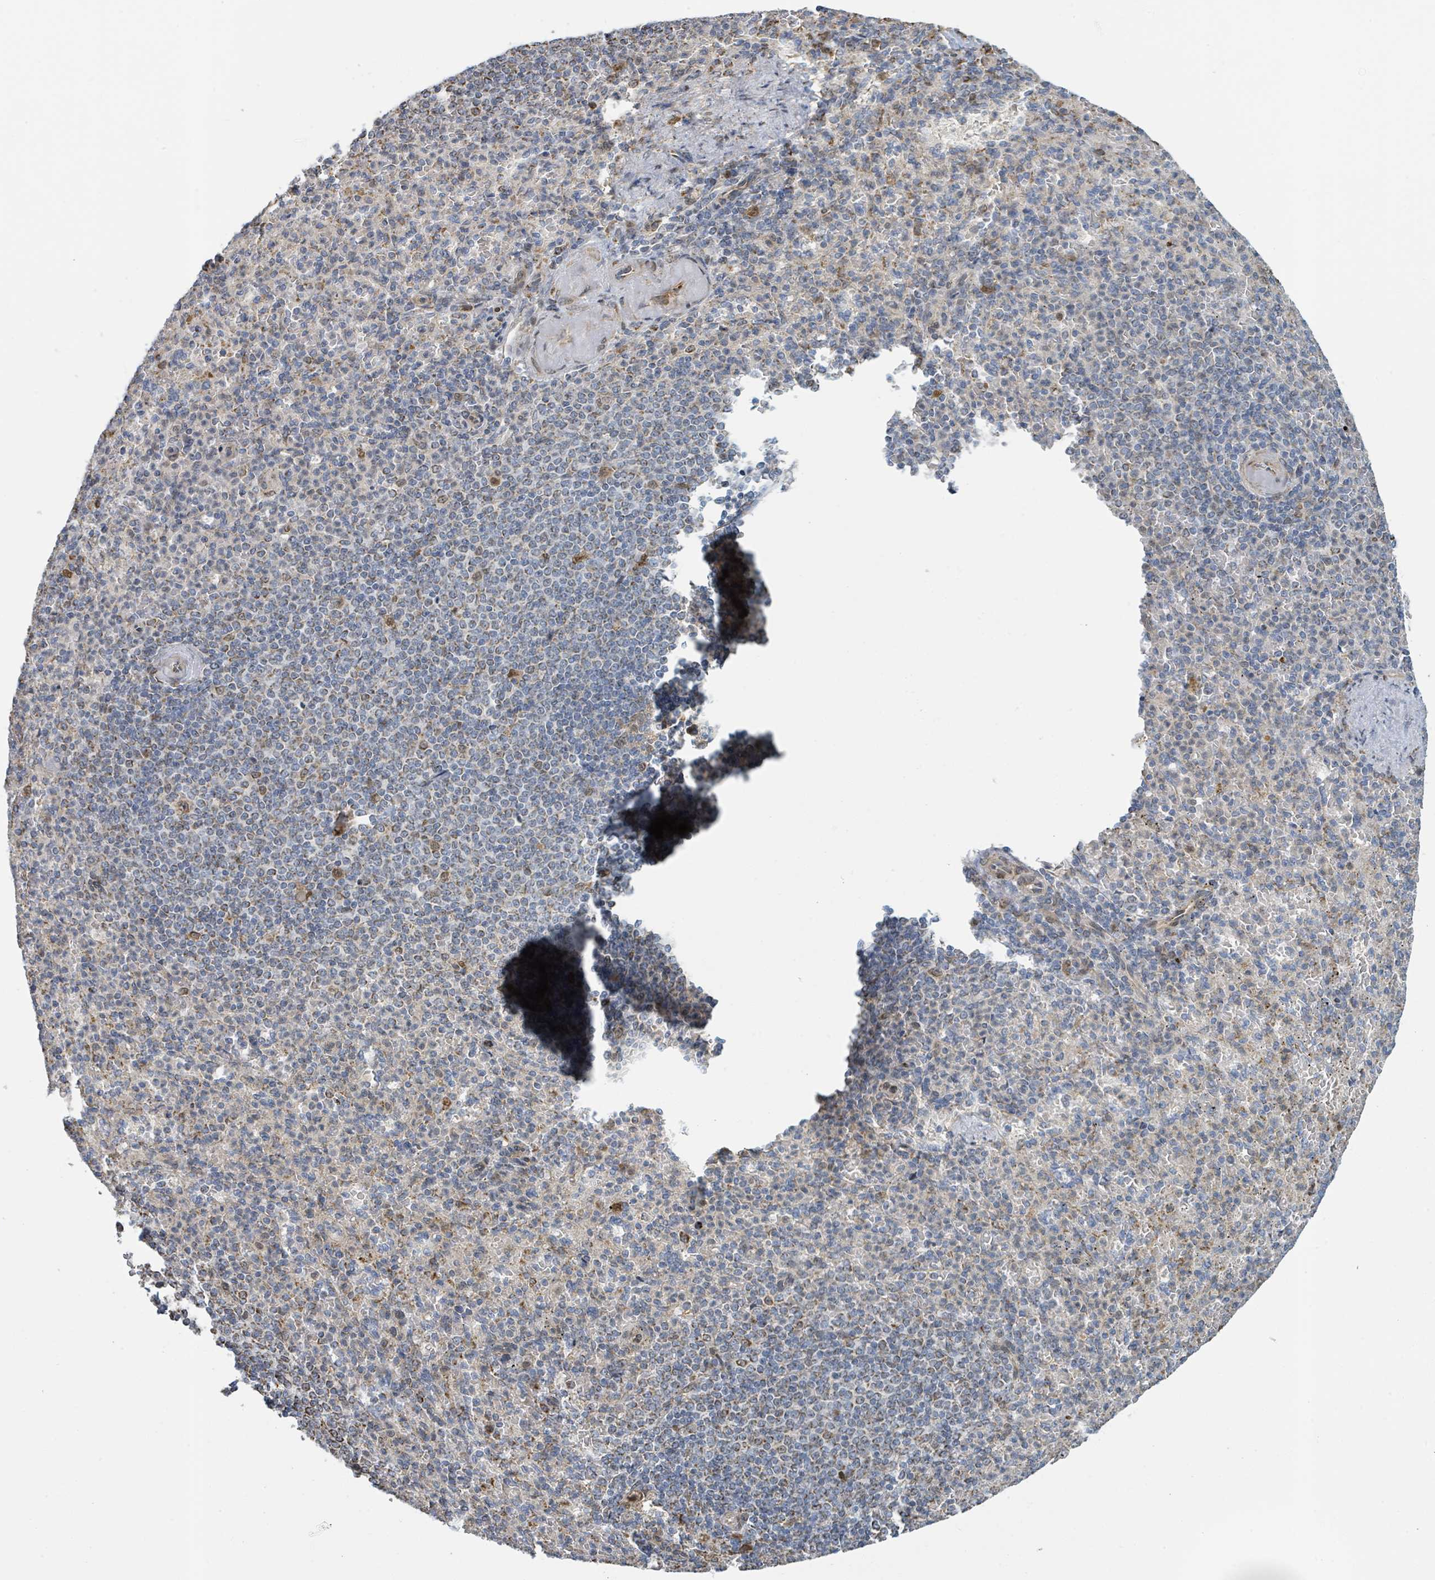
{"staining": {"intensity": "negative", "quantity": "none", "location": "none"}, "tissue": "spleen", "cell_type": "Cells in red pulp", "image_type": "normal", "snomed": [{"axis": "morphology", "description": "Normal tissue, NOS"}, {"axis": "topography", "description": "Spleen"}], "caption": "Cells in red pulp show no significant protein staining in benign spleen. (DAB immunohistochemistry (IHC) visualized using brightfield microscopy, high magnification).", "gene": "PSMB7", "patient": {"sex": "female", "age": 74}}